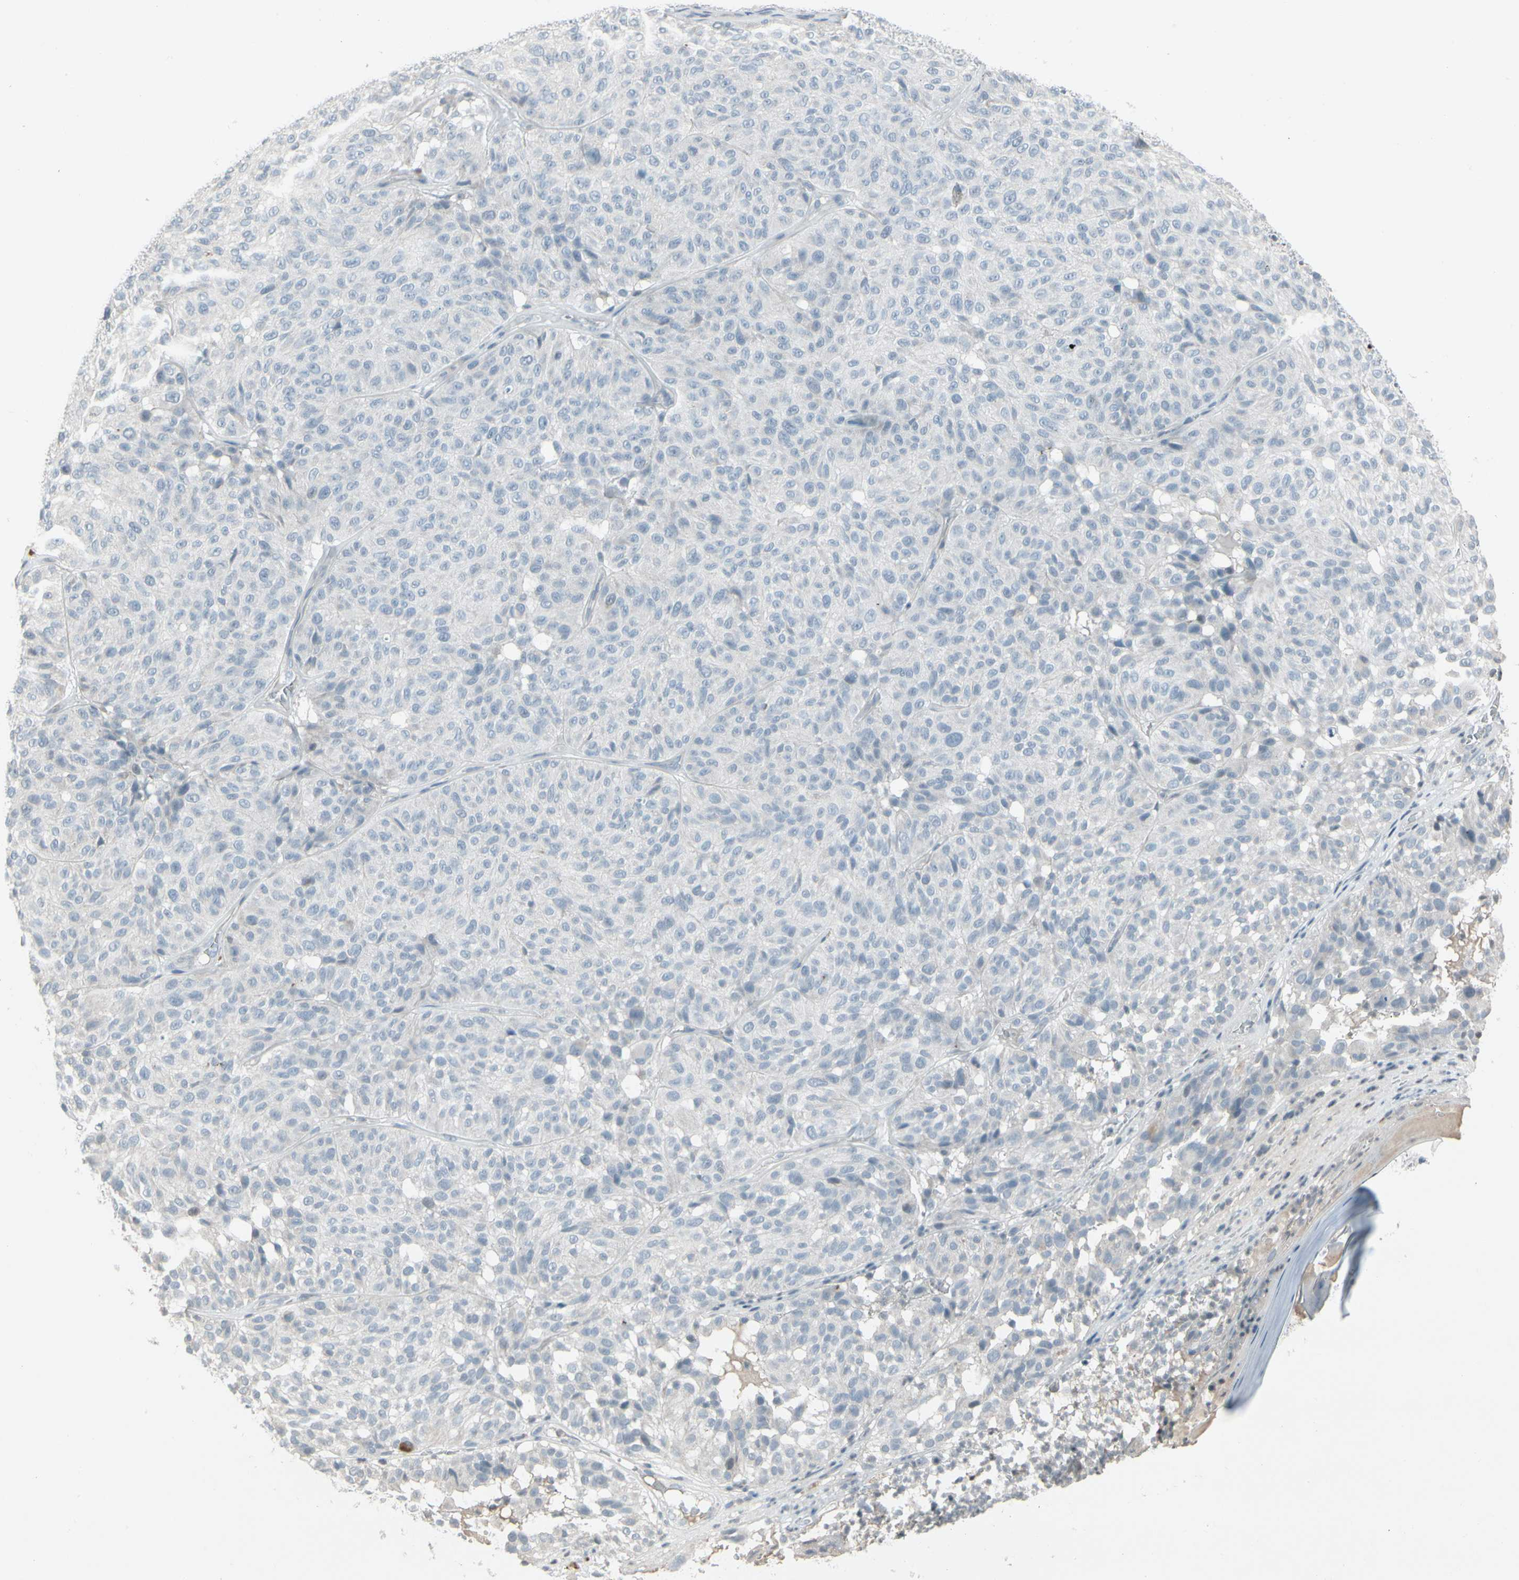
{"staining": {"intensity": "negative", "quantity": "none", "location": "none"}, "tissue": "melanoma", "cell_type": "Tumor cells", "image_type": "cancer", "snomed": [{"axis": "morphology", "description": "Malignant melanoma, NOS"}, {"axis": "topography", "description": "Skin"}], "caption": "Immunohistochemical staining of human melanoma exhibits no significant positivity in tumor cells. (DAB (3,3'-diaminobenzidine) IHC visualized using brightfield microscopy, high magnification).", "gene": "ARG2", "patient": {"sex": "female", "age": 46}}